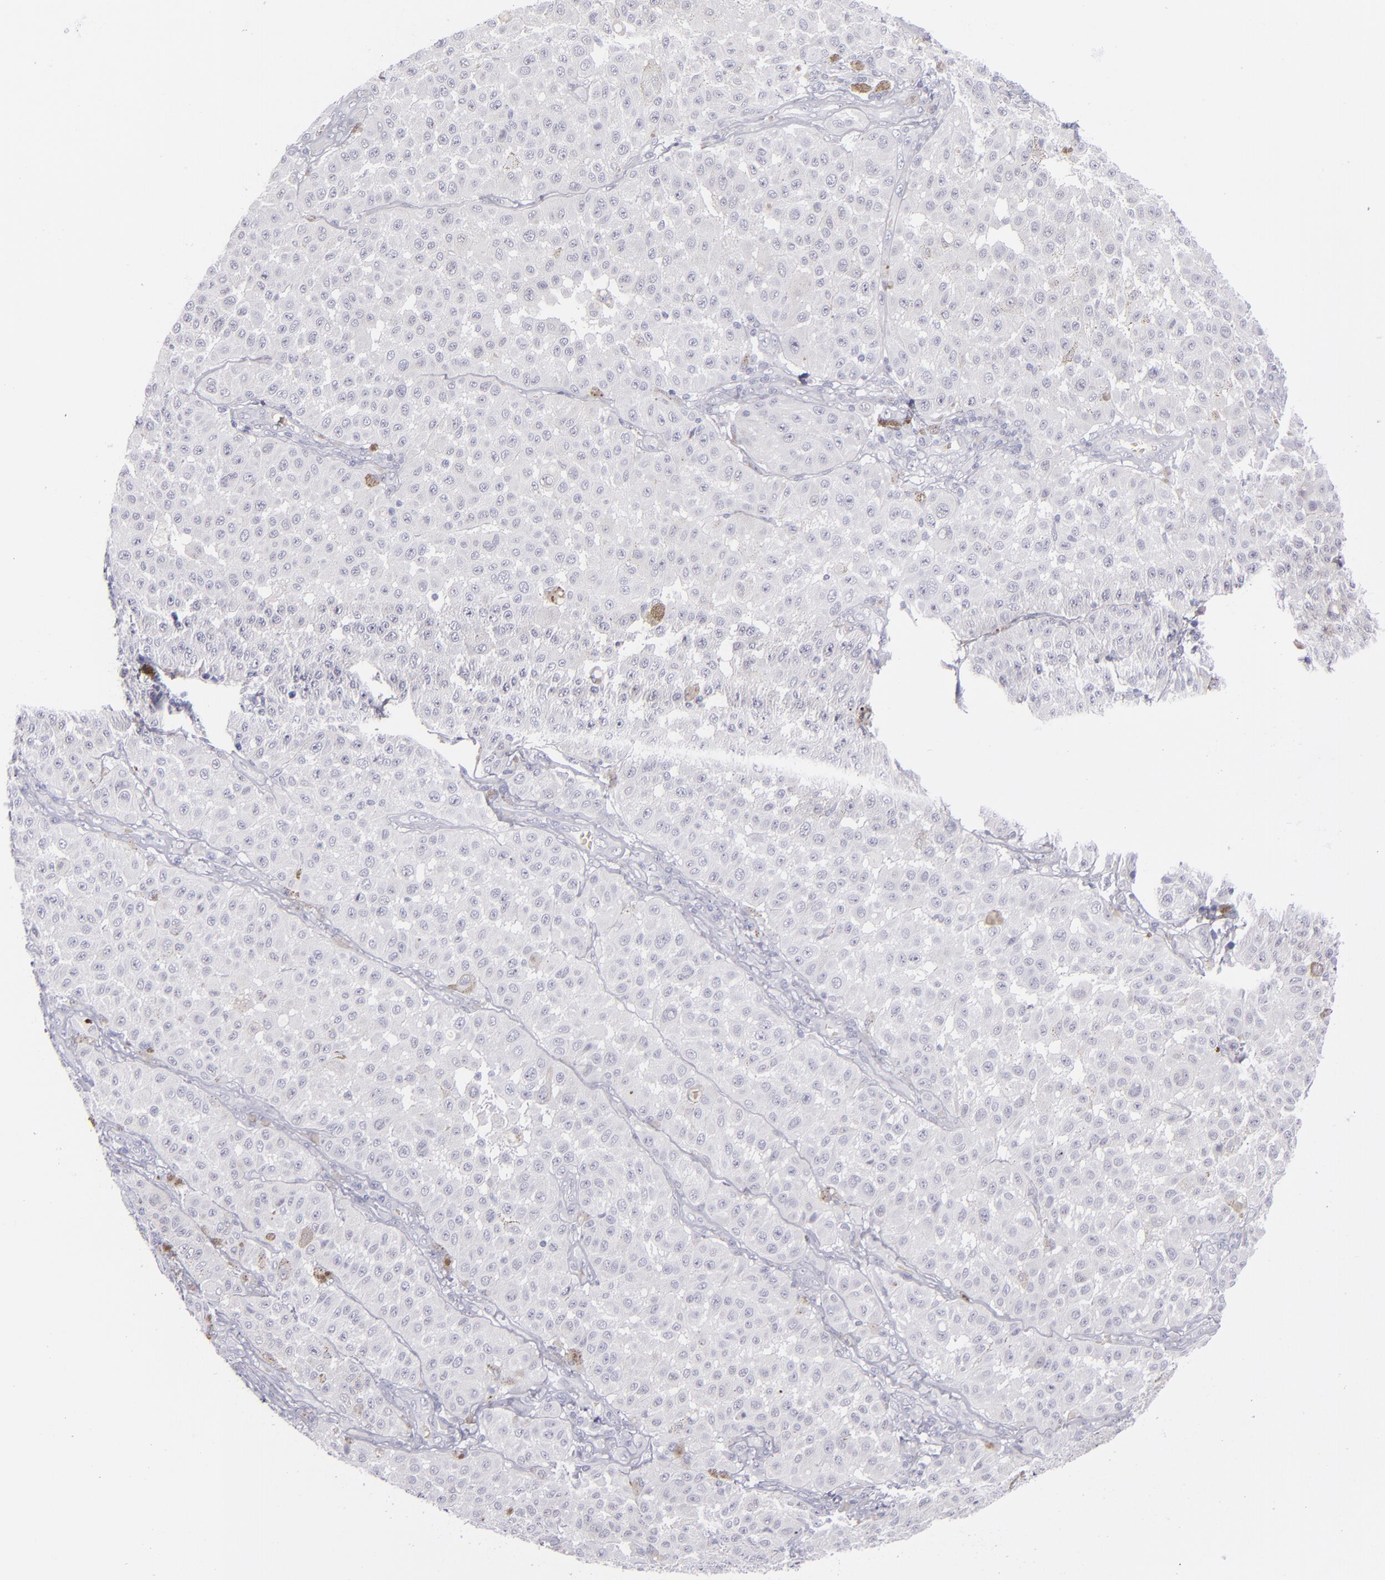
{"staining": {"intensity": "negative", "quantity": "none", "location": "none"}, "tissue": "melanoma", "cell_type": "Tumor cells", "image_type": "cancer", "snomed": [{"axis": "morphology", "description": "Malignant melanoma, NOS"}, {"axis": "topography", "description": "Skin"}], "caption": "Tumor cells are negative for protein expression in human melanoma.", "gene": "CD22", "patient": {"sex": "female", "age": 64}}